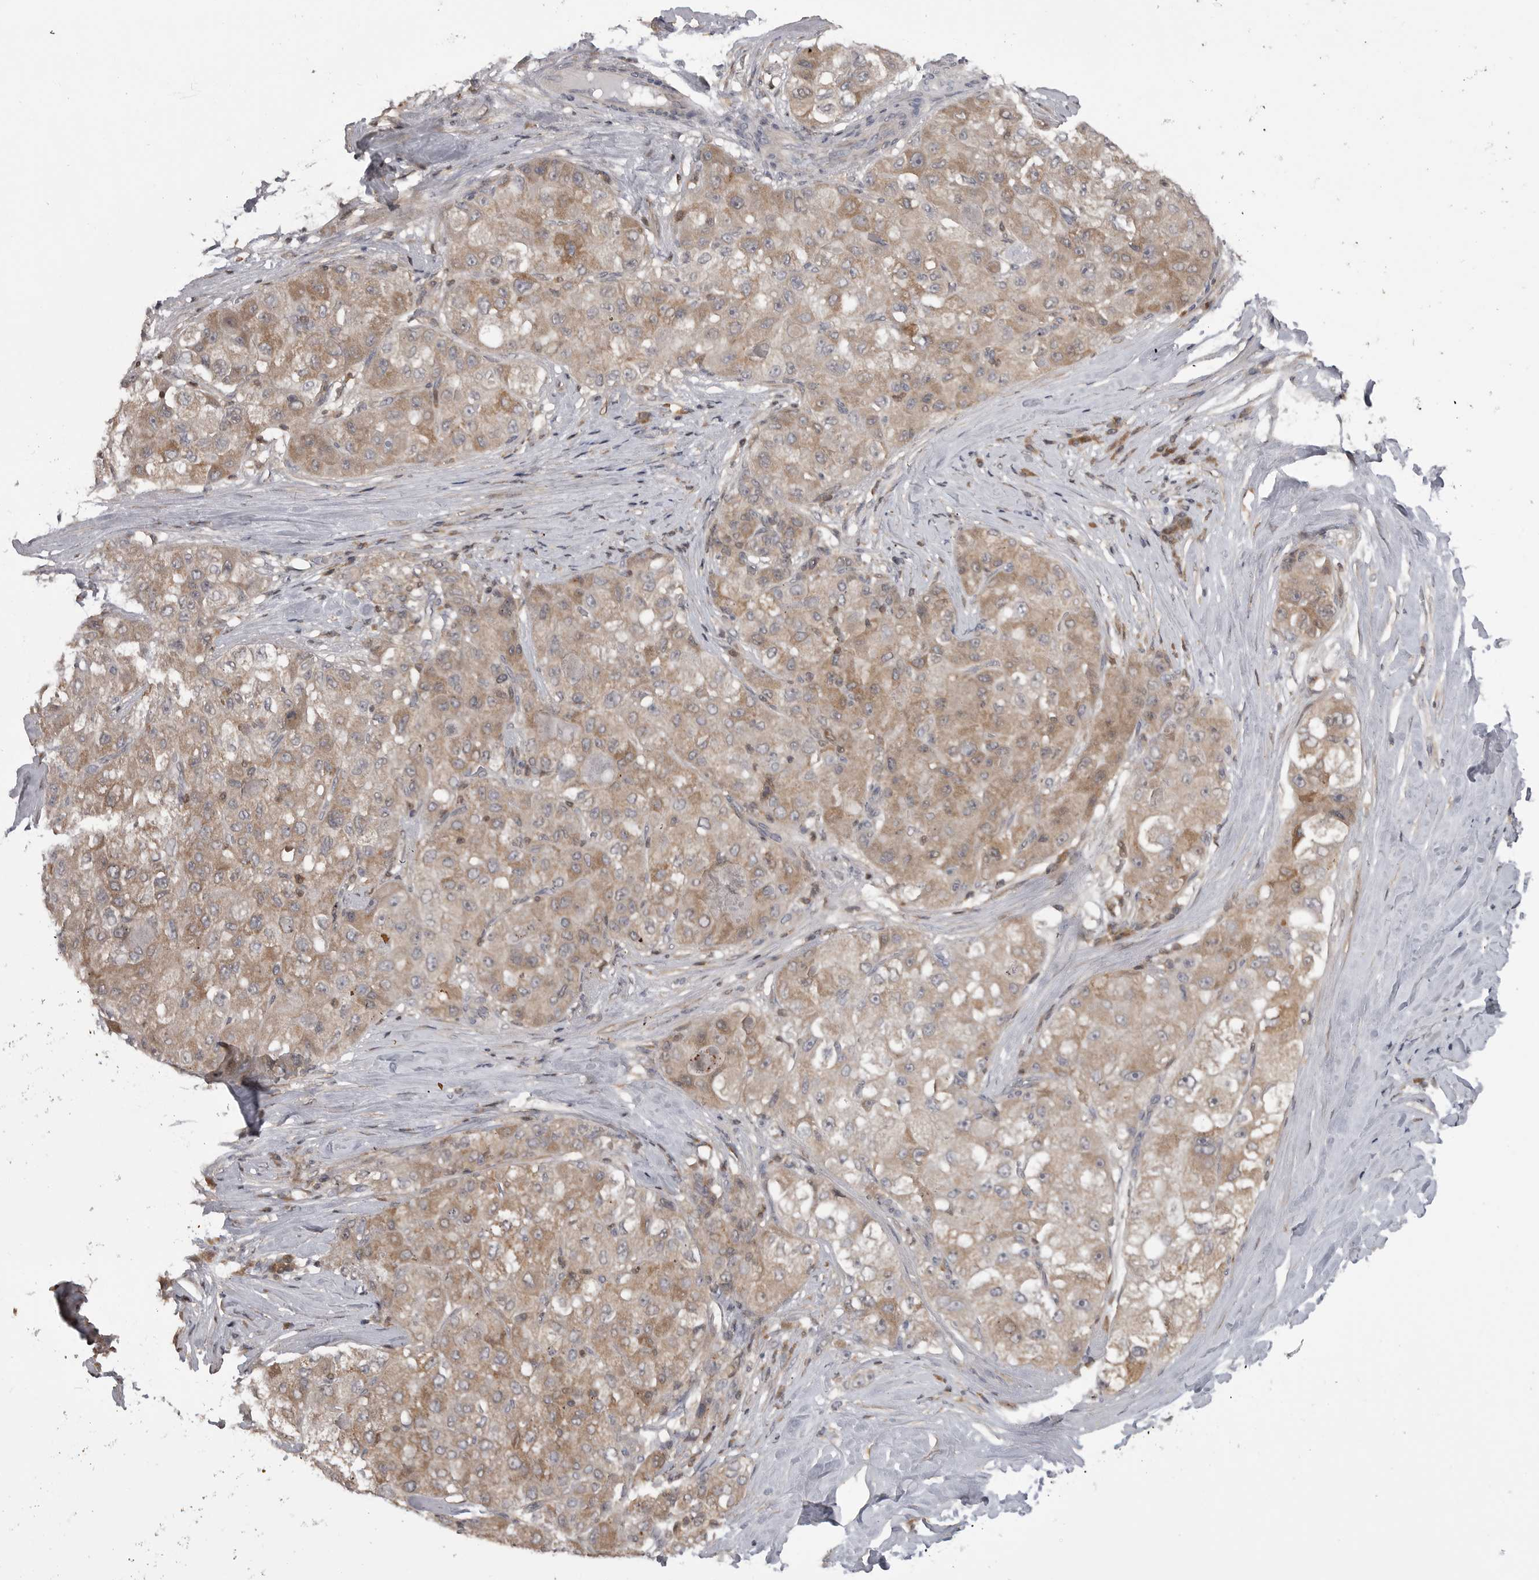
{"staining": {"intensity": "moderate", "quantity": ">75%", "location": "cytoplasmic/membranous"}, "tissue": "liver cancer", "cell_type": "Tumor cells", "image_type": "cancer", "snomed": [{"axis": "morphology", "description": "Carcinoma, Hepatocellular, NOS"}, {"axis": "topography", "description": "Liver"}], "caption": "IHC (DAB (3,3'-diaminobenzidine)) staining of human hepatocellular carcinoma (liver) shows moderate cytoplasmic/membranous protein staining in about >75% of tumor cells. (Brightfield microscopy of DAB IHC at high magnification).", "gene": "MAPK13", "patient": {"sex": "male", "age": 80}}